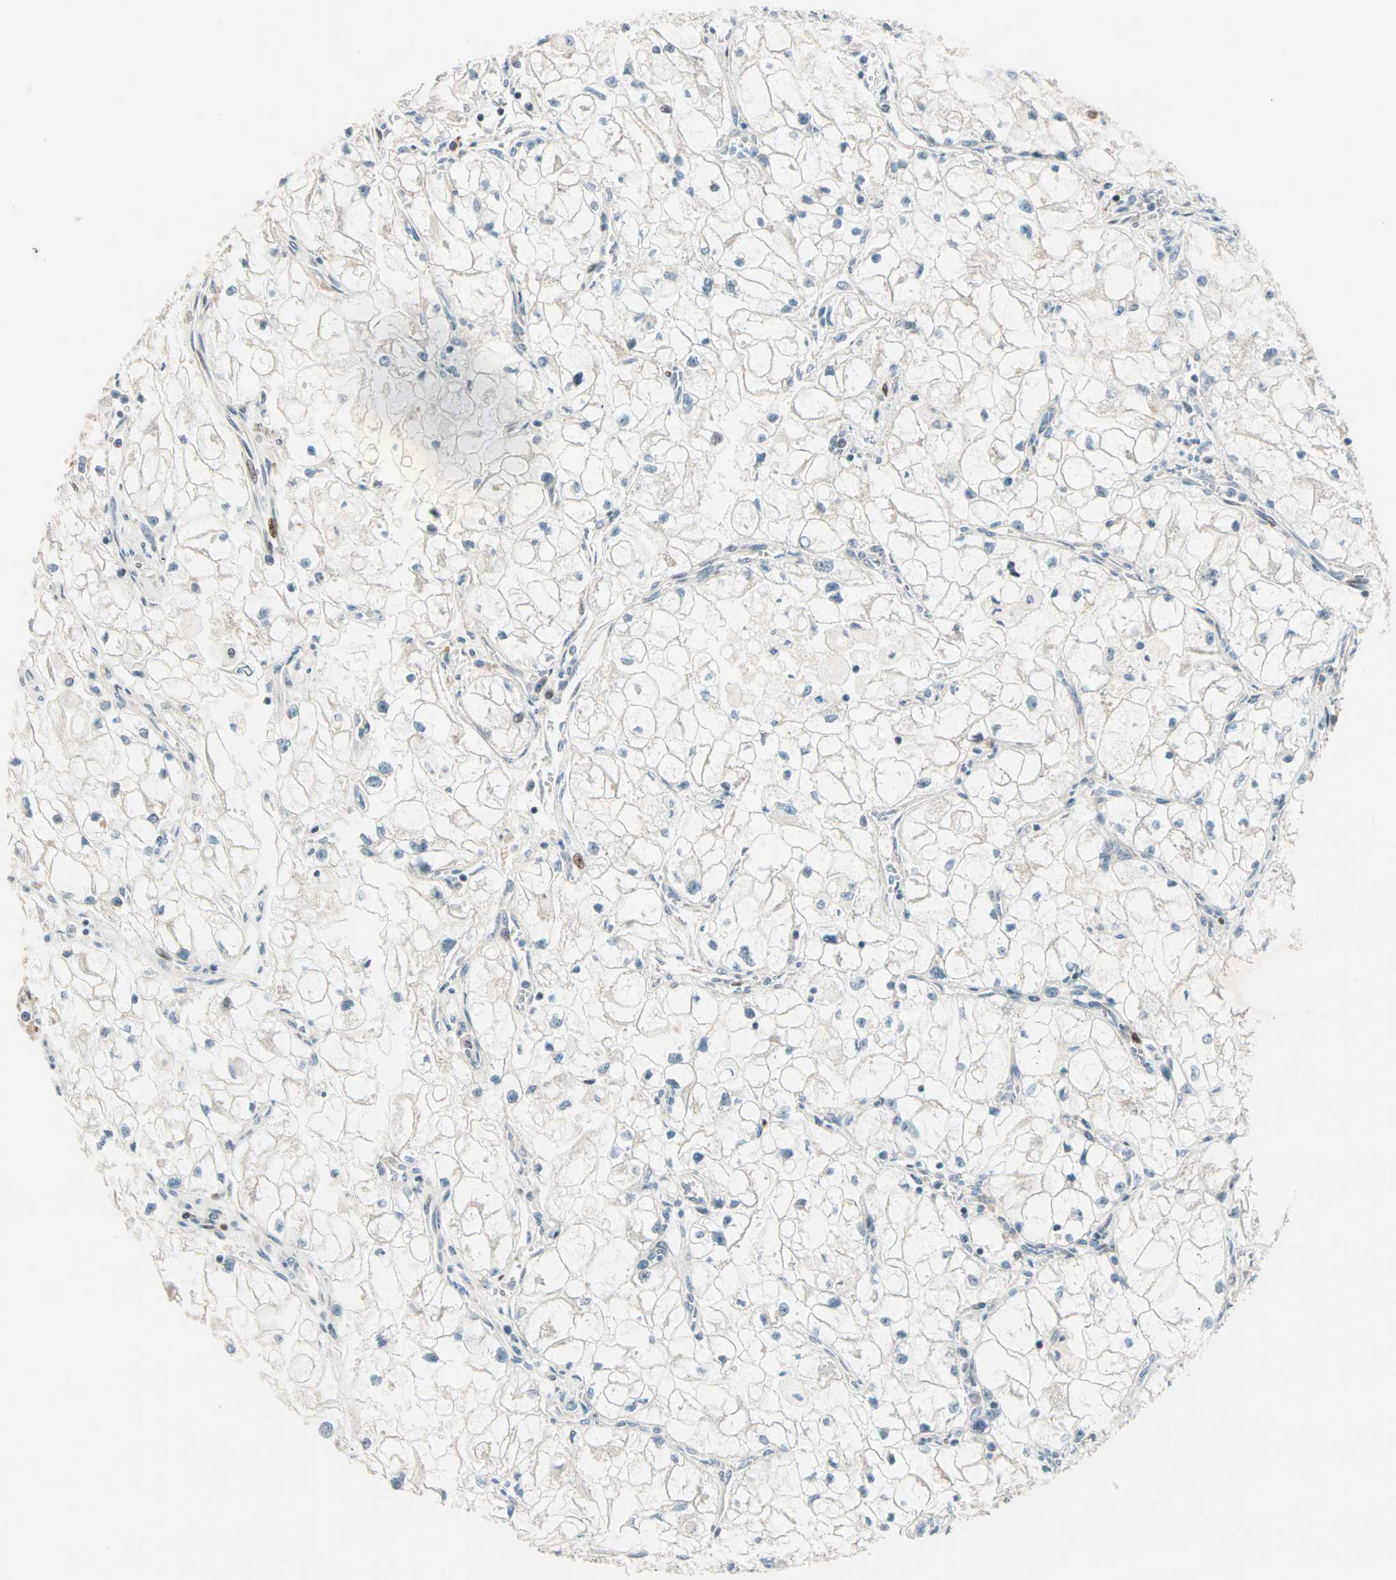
{"staining": {"intensity": "negative", "quantity": "none", "location": "none"}, "tissue": "renal cancer", "cell_type": "Tumor cells", "image_type": "cancer", "snomed": [{"axis": "morphology", "description": "Adenocarcinoma, NOS"}, {"axis": "topography", "description": "Kidney"}], "caption": "This is a histopathology image of immunohistochemistry (IHC) staining of renal cancer (adenocarcinoma), which shows no expression in tumor cells.", "gene": "HECW1", "patient": {"sex": "female", "age": 70}}